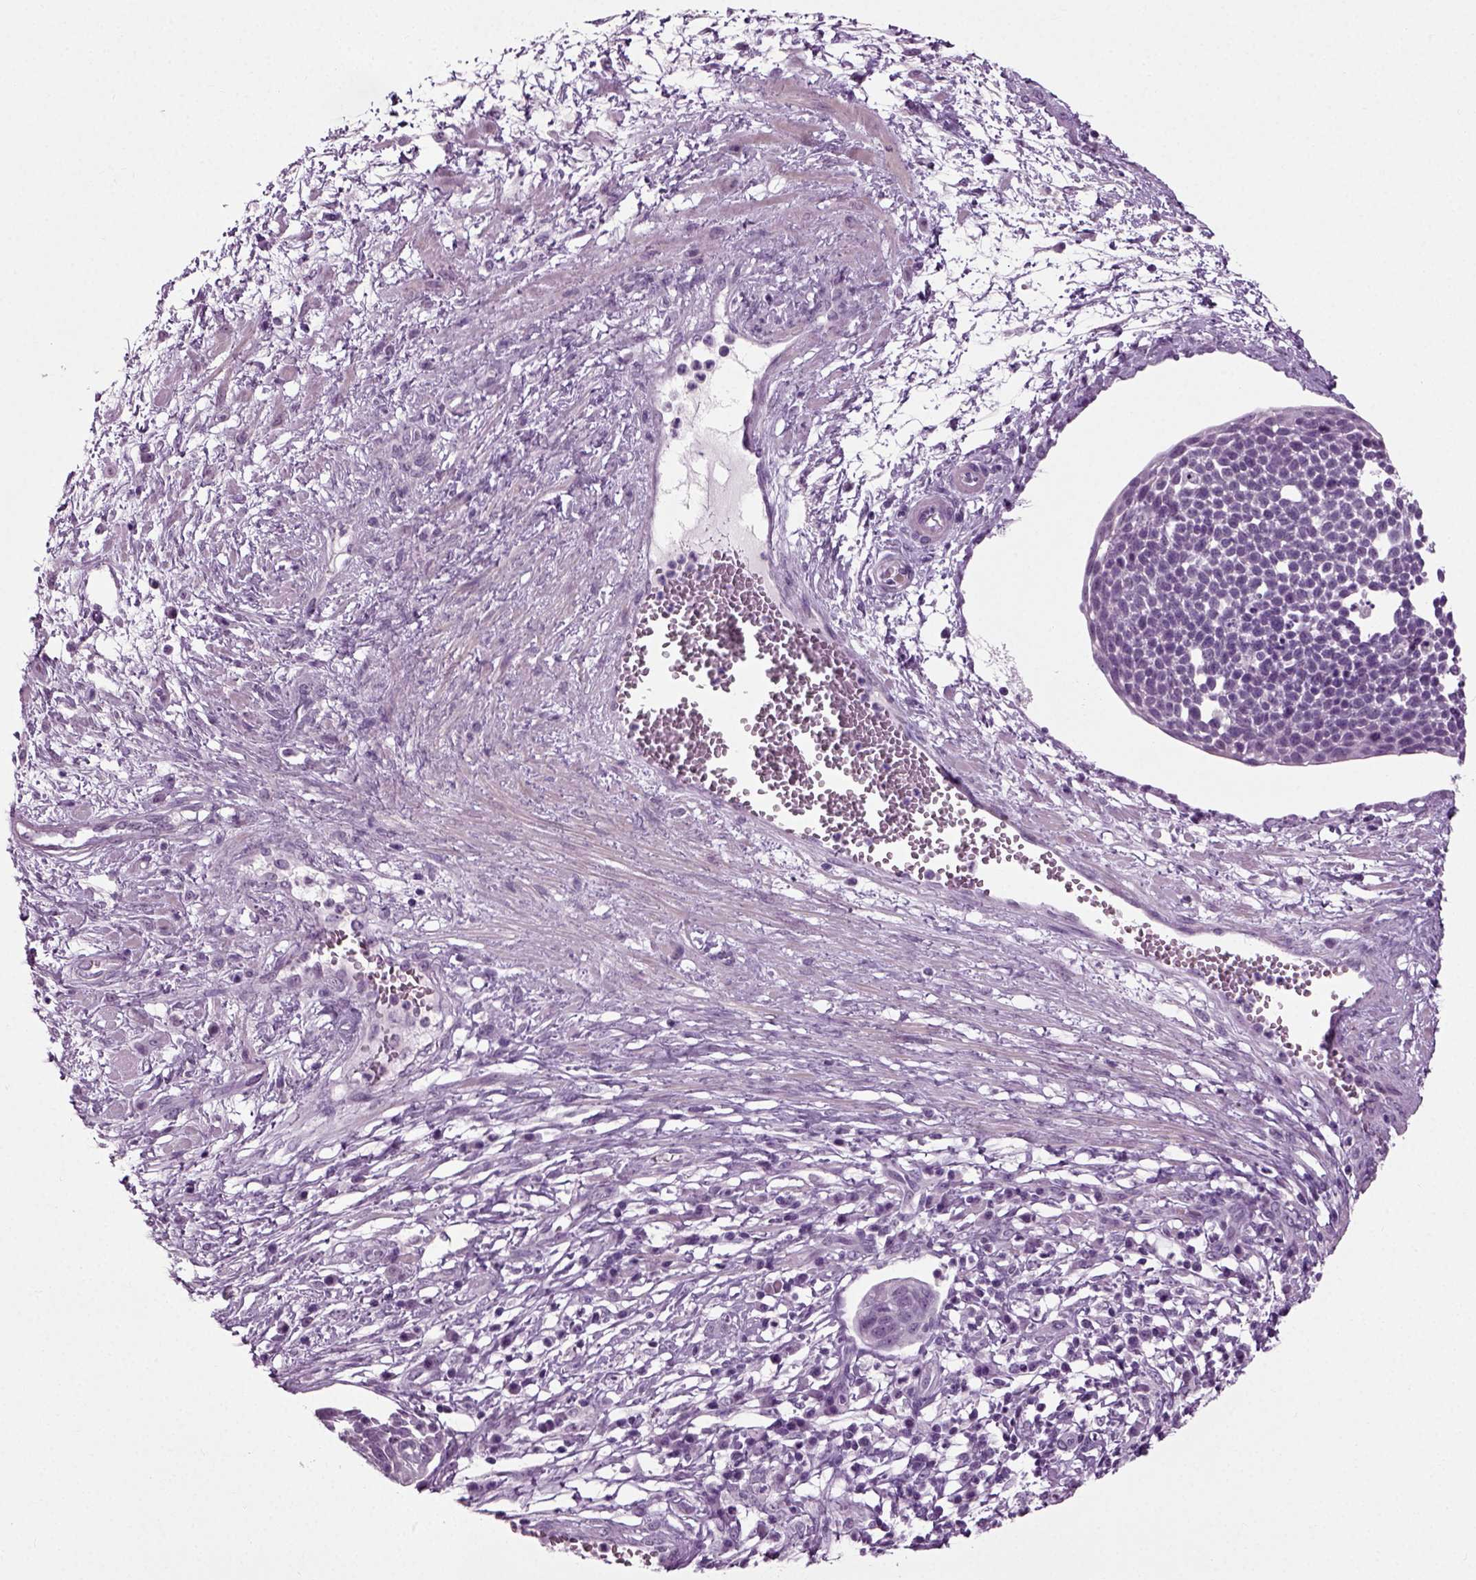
{"staining": {"intensity": "negative", "quantity": "none", "location": "none"}, "tissue": "cervical cancer", "cell_type": "Tumor cells", "image_type": "cancer", "snomed": [{"axis": "morphology", "description": "Squamous cell carcinoma, NOS"}, {"axis": "topography", "description": "Cervix"}], "caption": "IHC histopathology image of neoplastic tissue: human cervical squamous cell carcinoma stained with DAB (3,3'-diaminobenzidine) demonstrates no significant protein positivity in tumor cells.", "gene": "ZC2HC1C", "patient": {"sex": "female", "age": 34}}